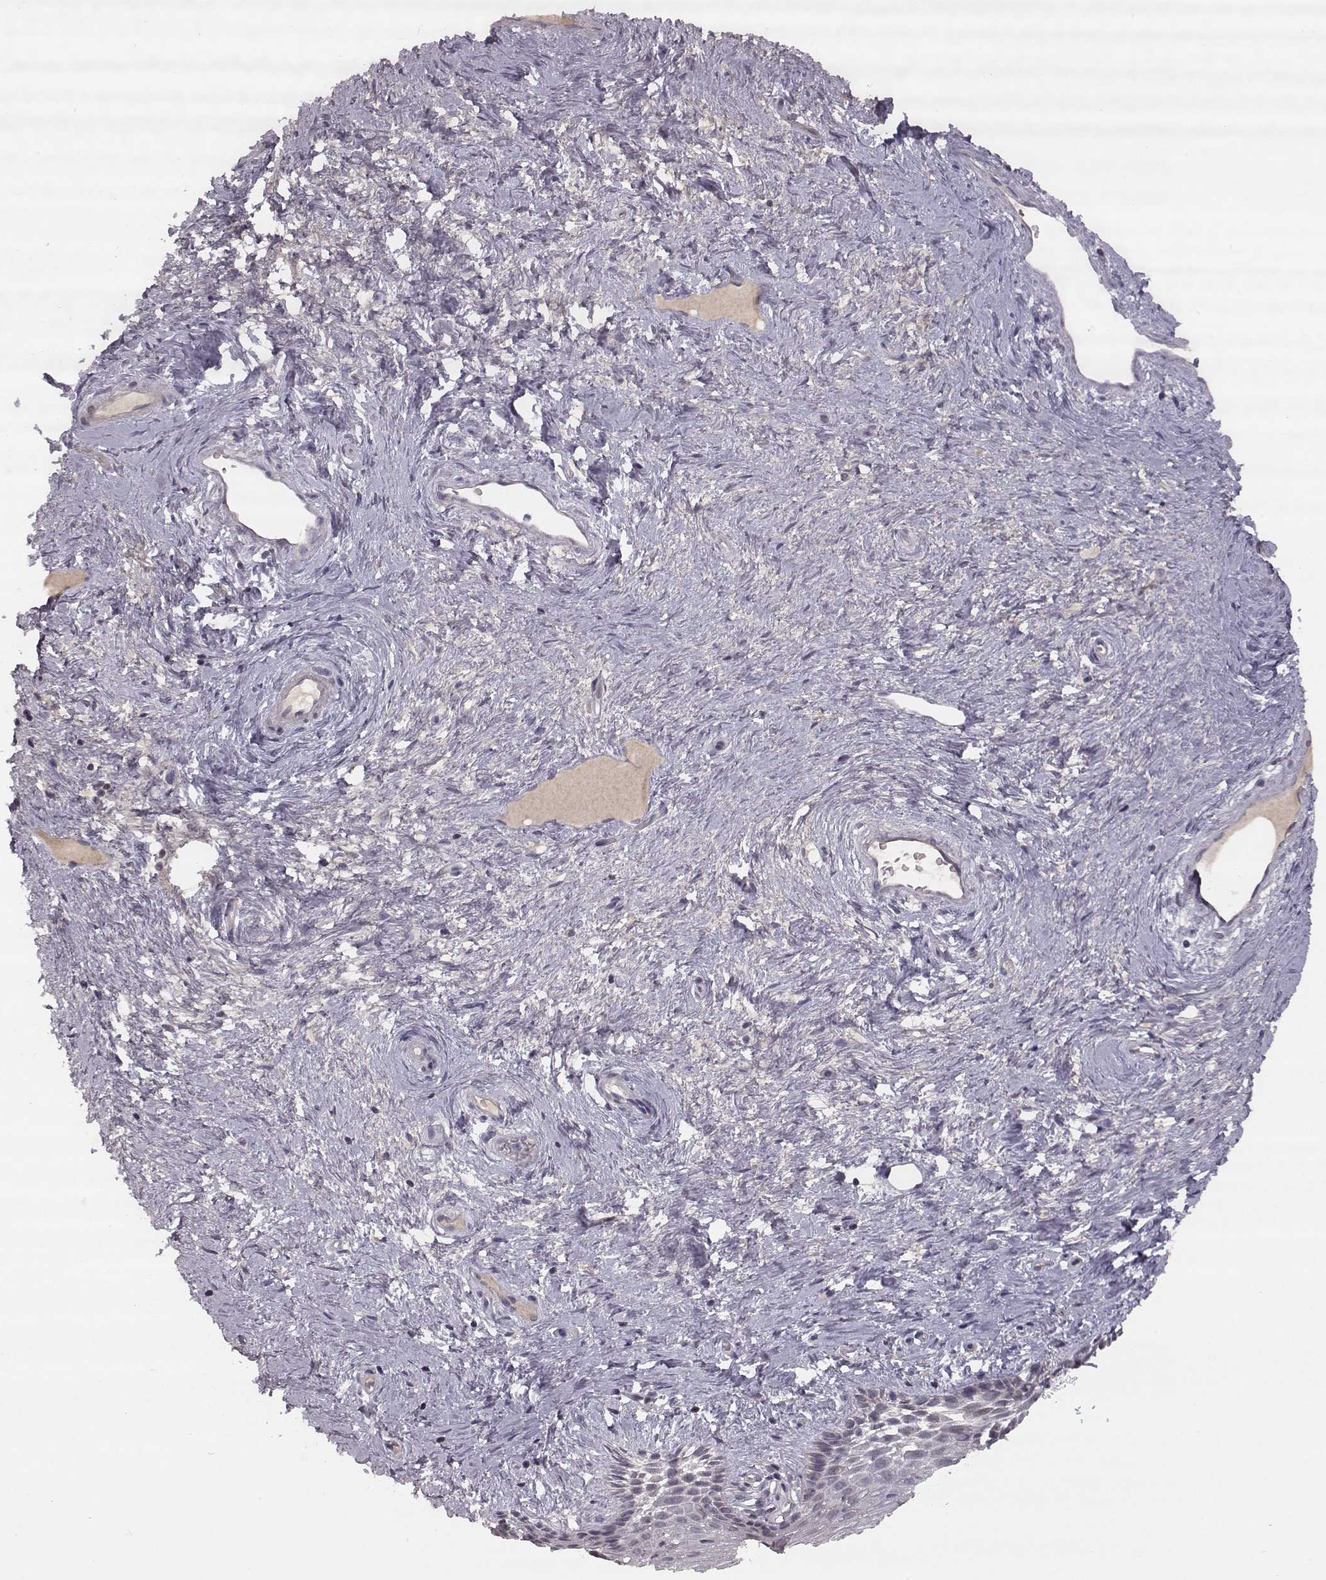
{"staining": {"intensity": "negative", "quantity": "none", "location": "none"}, "tissue": "vagina", "cell_type": "Squamous epithelial cells", "image_type": "normal", "snomed": [{"axis": "morphology", "description": "Normal tissue, NOS"}, {"axis": "topography", "description": "Vagina"}], "caption": "Image shows no protein positivity in squamous epithelial cells of normal vagina. (IHC, brightfield microscopy, high magnification).", "gene": "TLX3", "patient": {"sex": "female", "age": 45}}